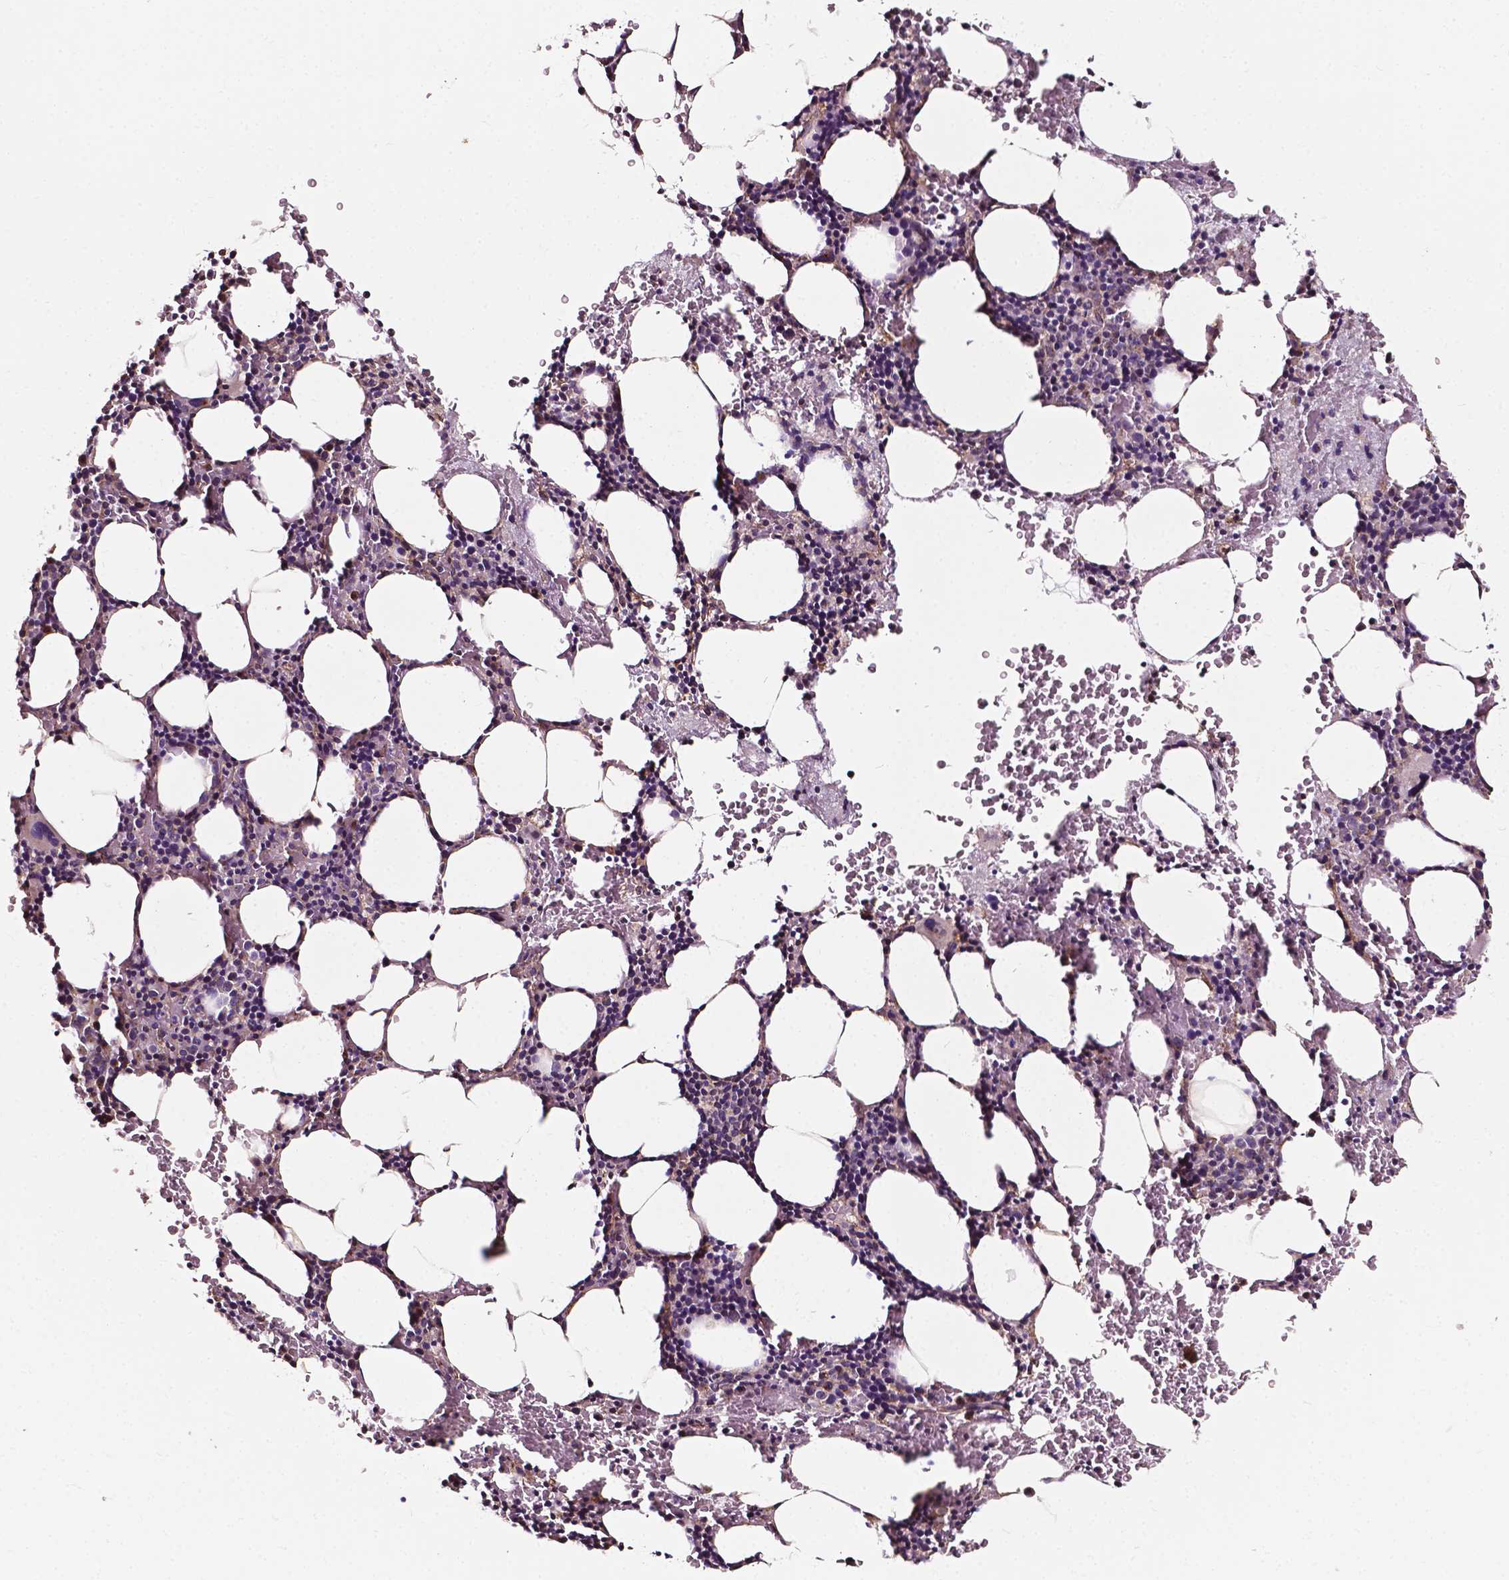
{"staining": {"intensity": "moderate", "quantity": "<25%", "location": "nuclear"}, "tissue": "bone marrow", "cell_type": "Hematopoietic cells", "image_type": "normal", "snomed": [{"axis": "morphology", "description": "Normal tissue, NOS"}, {"axis": "topography", "description": "Bone marrow"}], "caption": "Protein staining displays moderate nuclear expression in approximately <25% of hematopoietic cells in normal bone marrow.", "gene": "ATG16L1", "patient": {"sex": "male", "age": 77}}